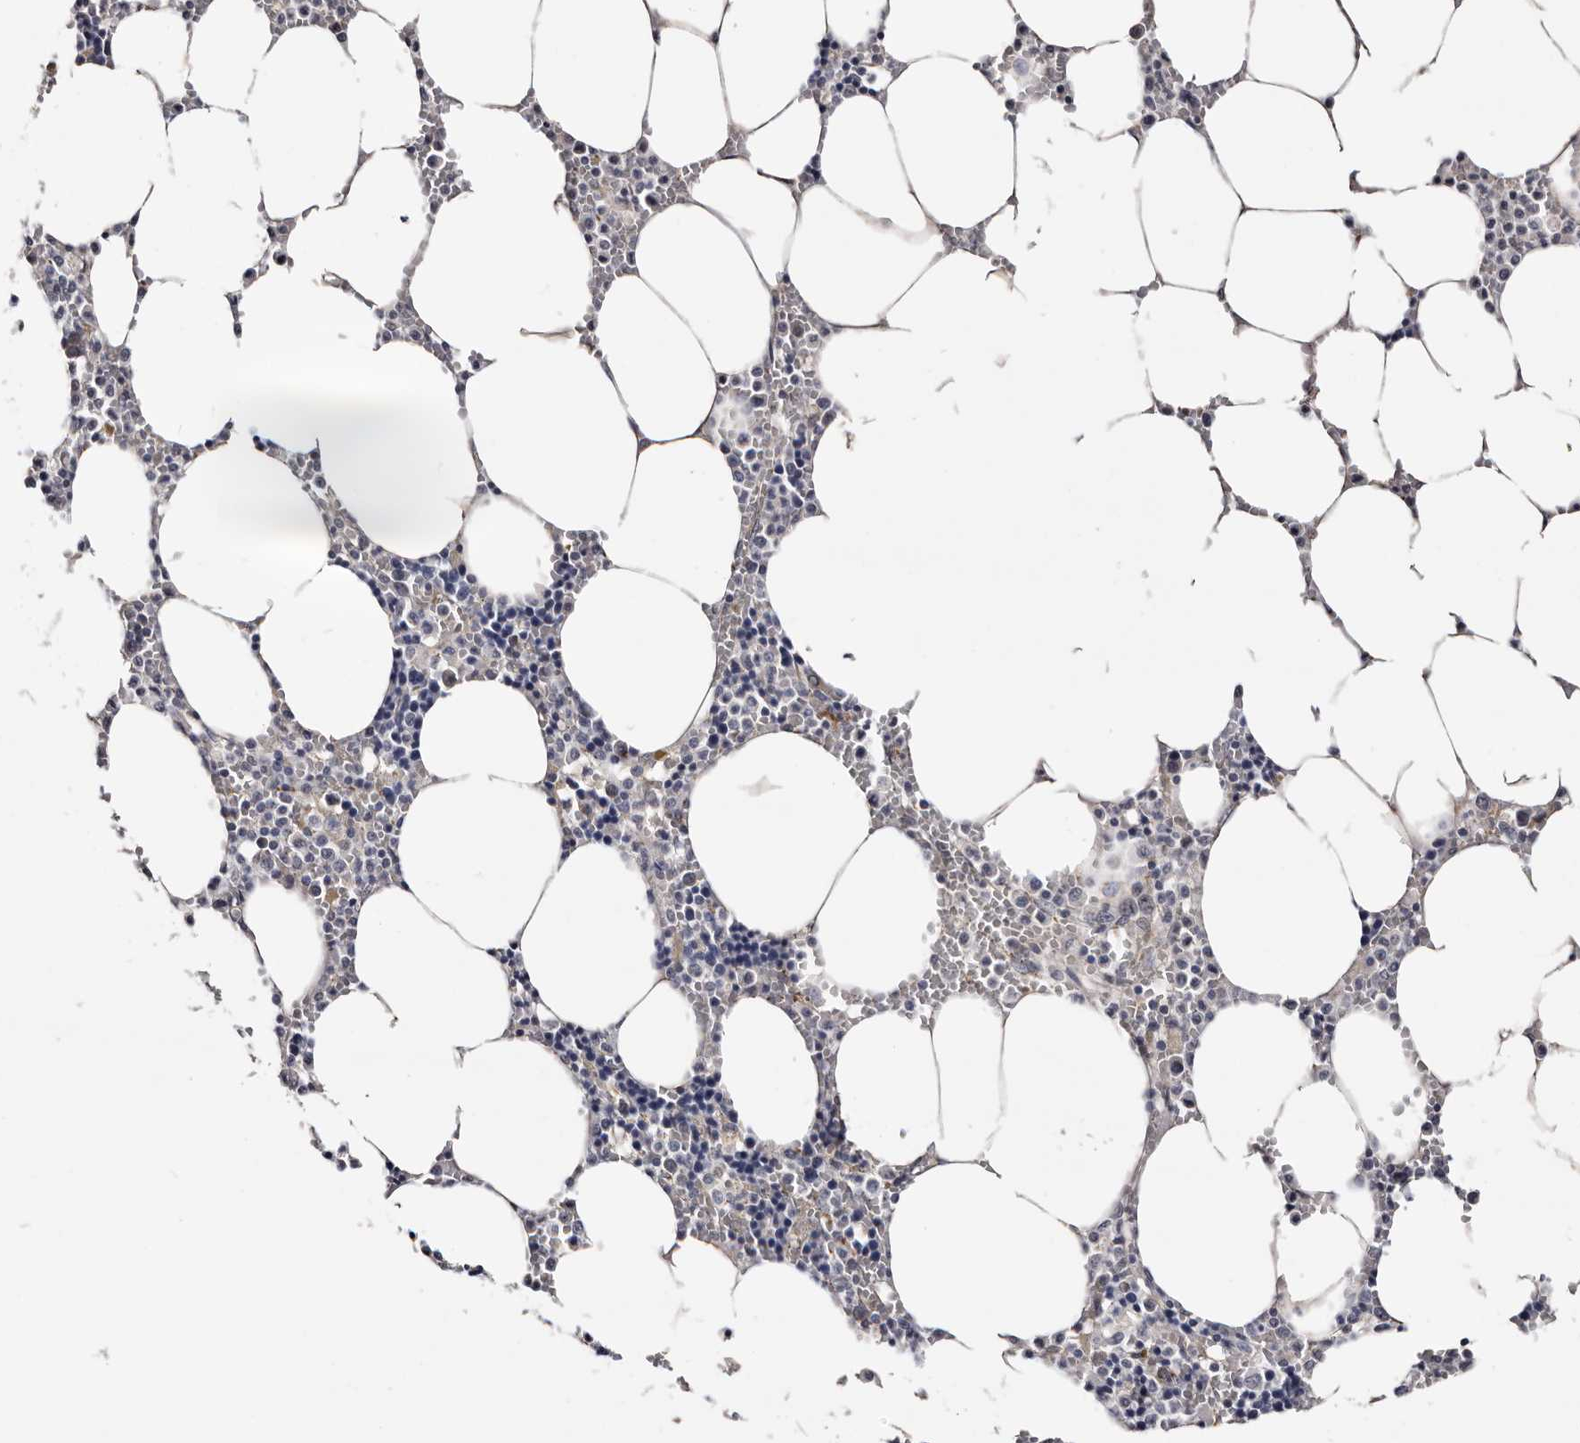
{"staining": {"intensity": "negative", "quantity": "none", "location": "none"}, "tissue": "bone marrow", "cell_type": "Hematopoietic cells", "image_type": "normal", "snomed": [{"axis": "morphology", "description": "Normal tissue, NOS"}, {"axis": "topography", "description": "Bone marrow"}], "caption": "Bone marrow stained for a protein using immunohistochemistry (IHC) demonstrates no positivity hematopoietic cells.", "gene": "ARMCX2", "patient": {"sex": "male", "age": 70}}